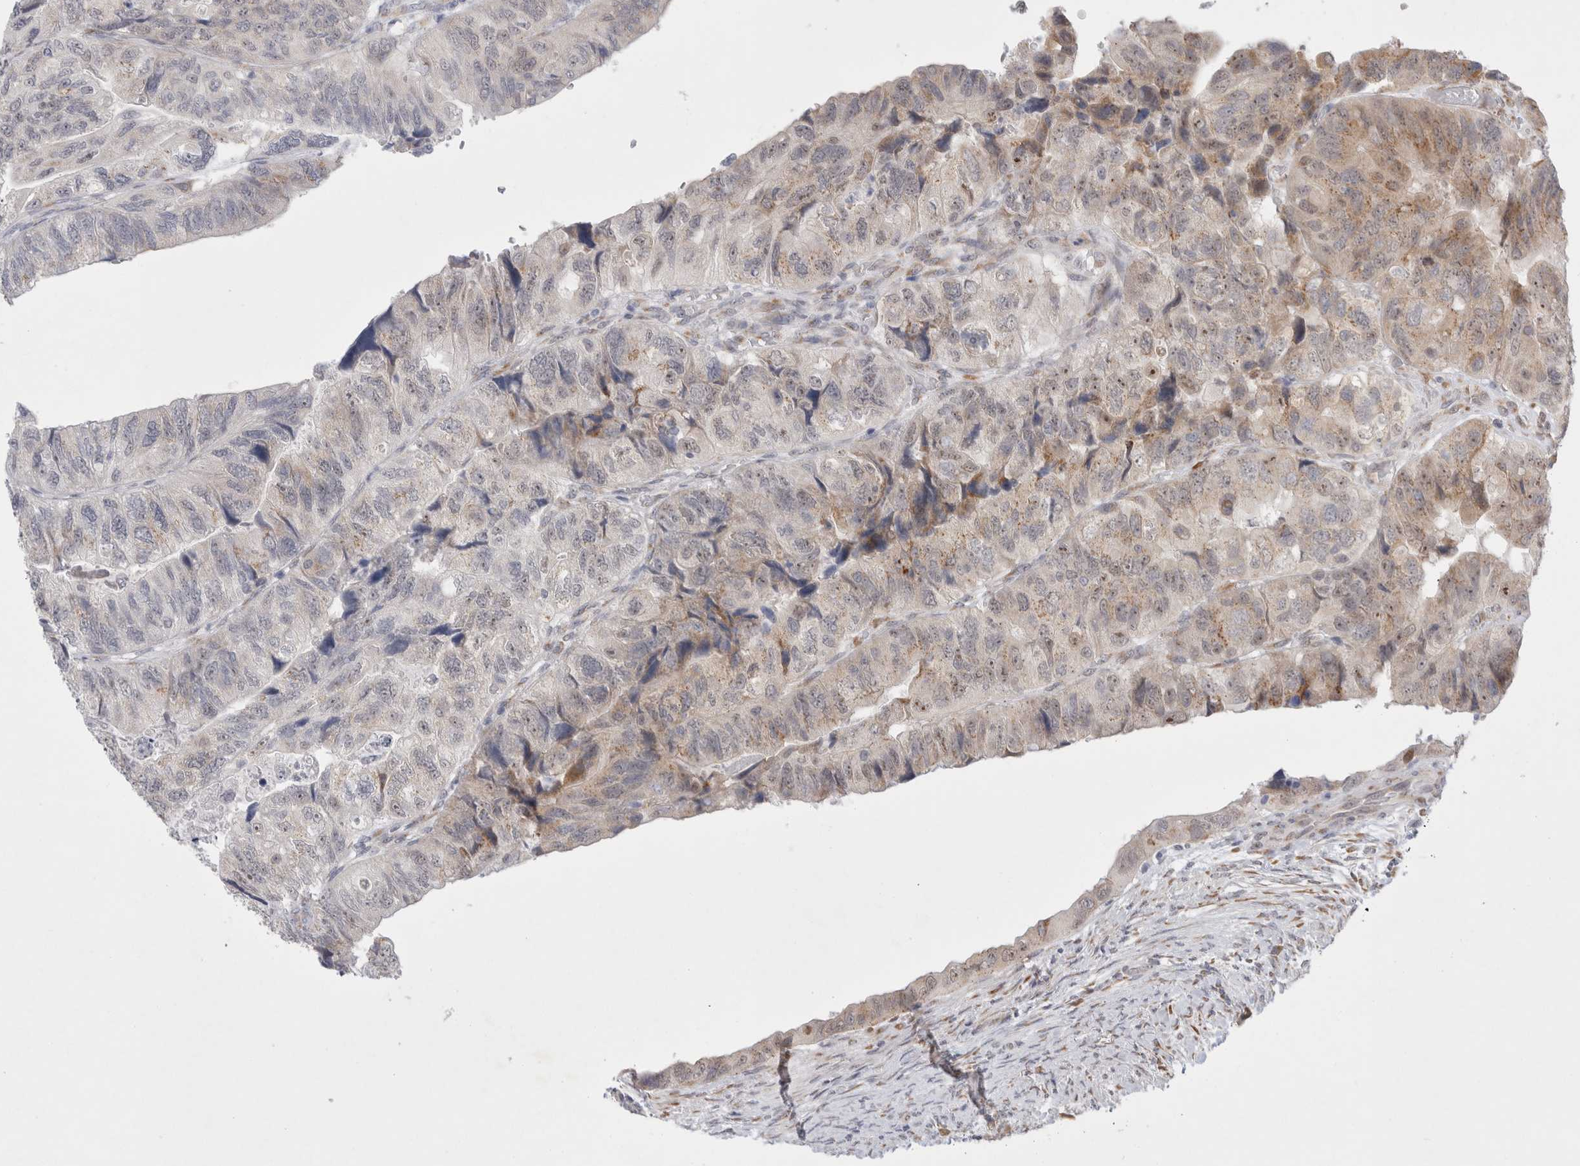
{"staining": {"intensity": "moderate", "quantity": "<25%", "location": "cytoplasmic/membranous,nuclear"}, "tissue": "colorectal cancer", "cell_type": "Tumor cells", "image_type": "cancer", "snomed": [{"axis": "morphology", "description": "Adenocarcinoma, NOS"}, {"axis": "topography", "description": "Rectum"}], "caption": "Adenocarcinoma (colorectal) tissue exhibits moderate cytoplasmic/membranous and nuclear staining in about <25% of tumor cells (DAB (3,3'-diaminobenzidine) IHC, brown staining for protein, blue staining for nuclei).", "gene": "TRMT1L", "patient": {"sex": "male", "age": 63}}